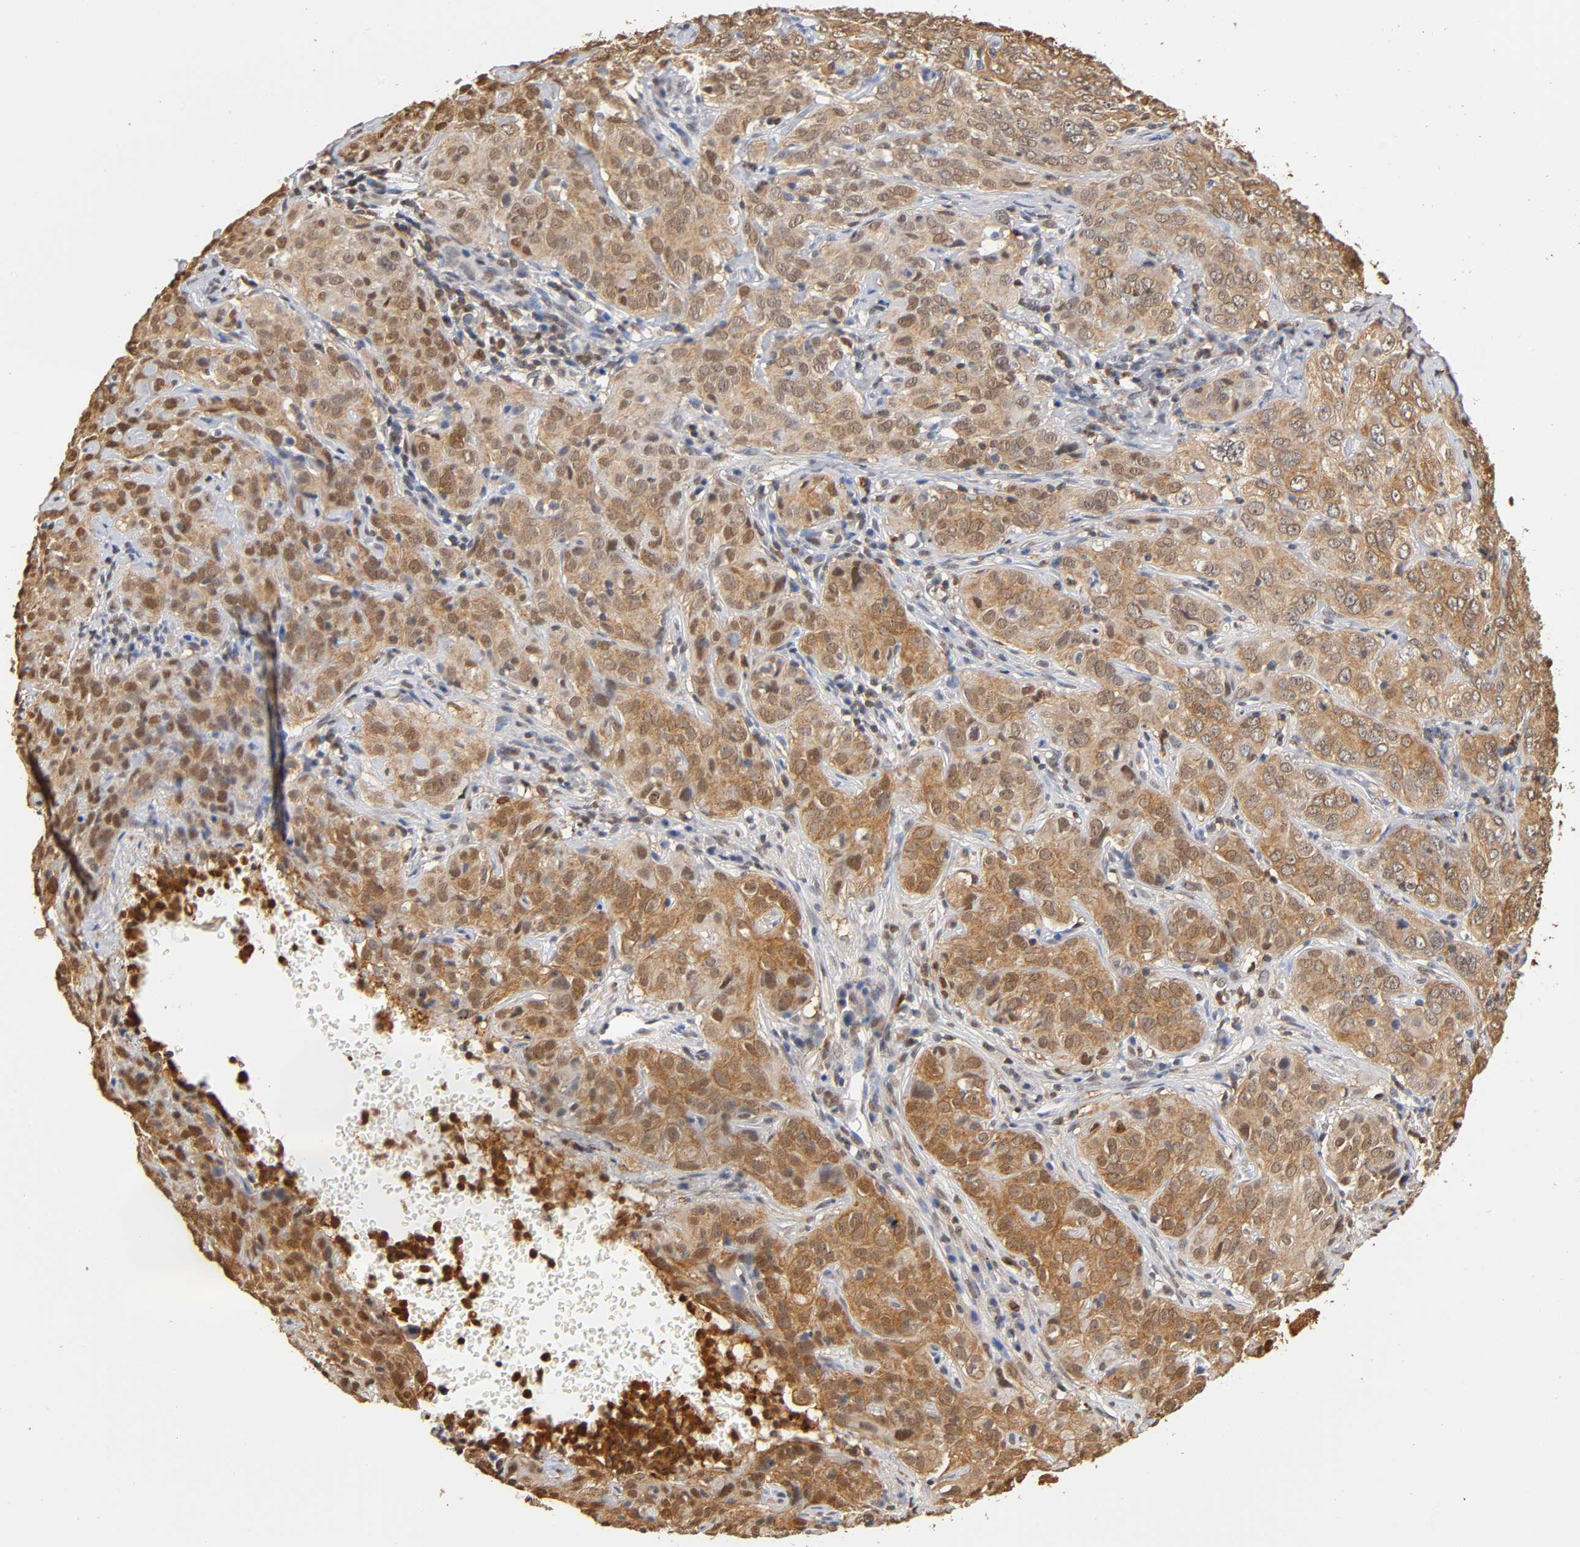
{"staining": {"intensity": "moderate", "quantity": ">75%", "location": "cytoplasmic/membranous,nuclear"}, "tissue": "cervical cancer", "cell_type": "Tumor cells", "image_type": "cancer", "snomed": [{"axis": "morphology", "description": "Squamous cell carcinoma, NOS"}, {"axis": "topography", "description": "Cervix"}], "caption": "A brown stain shows moderate cytoplasmic/membranous and nuclear staining of a protein in cervical squamous cell carcinoma tumor cells.", "gene": "ANXA11", "patient": {"sex": "female", "age": 38}}